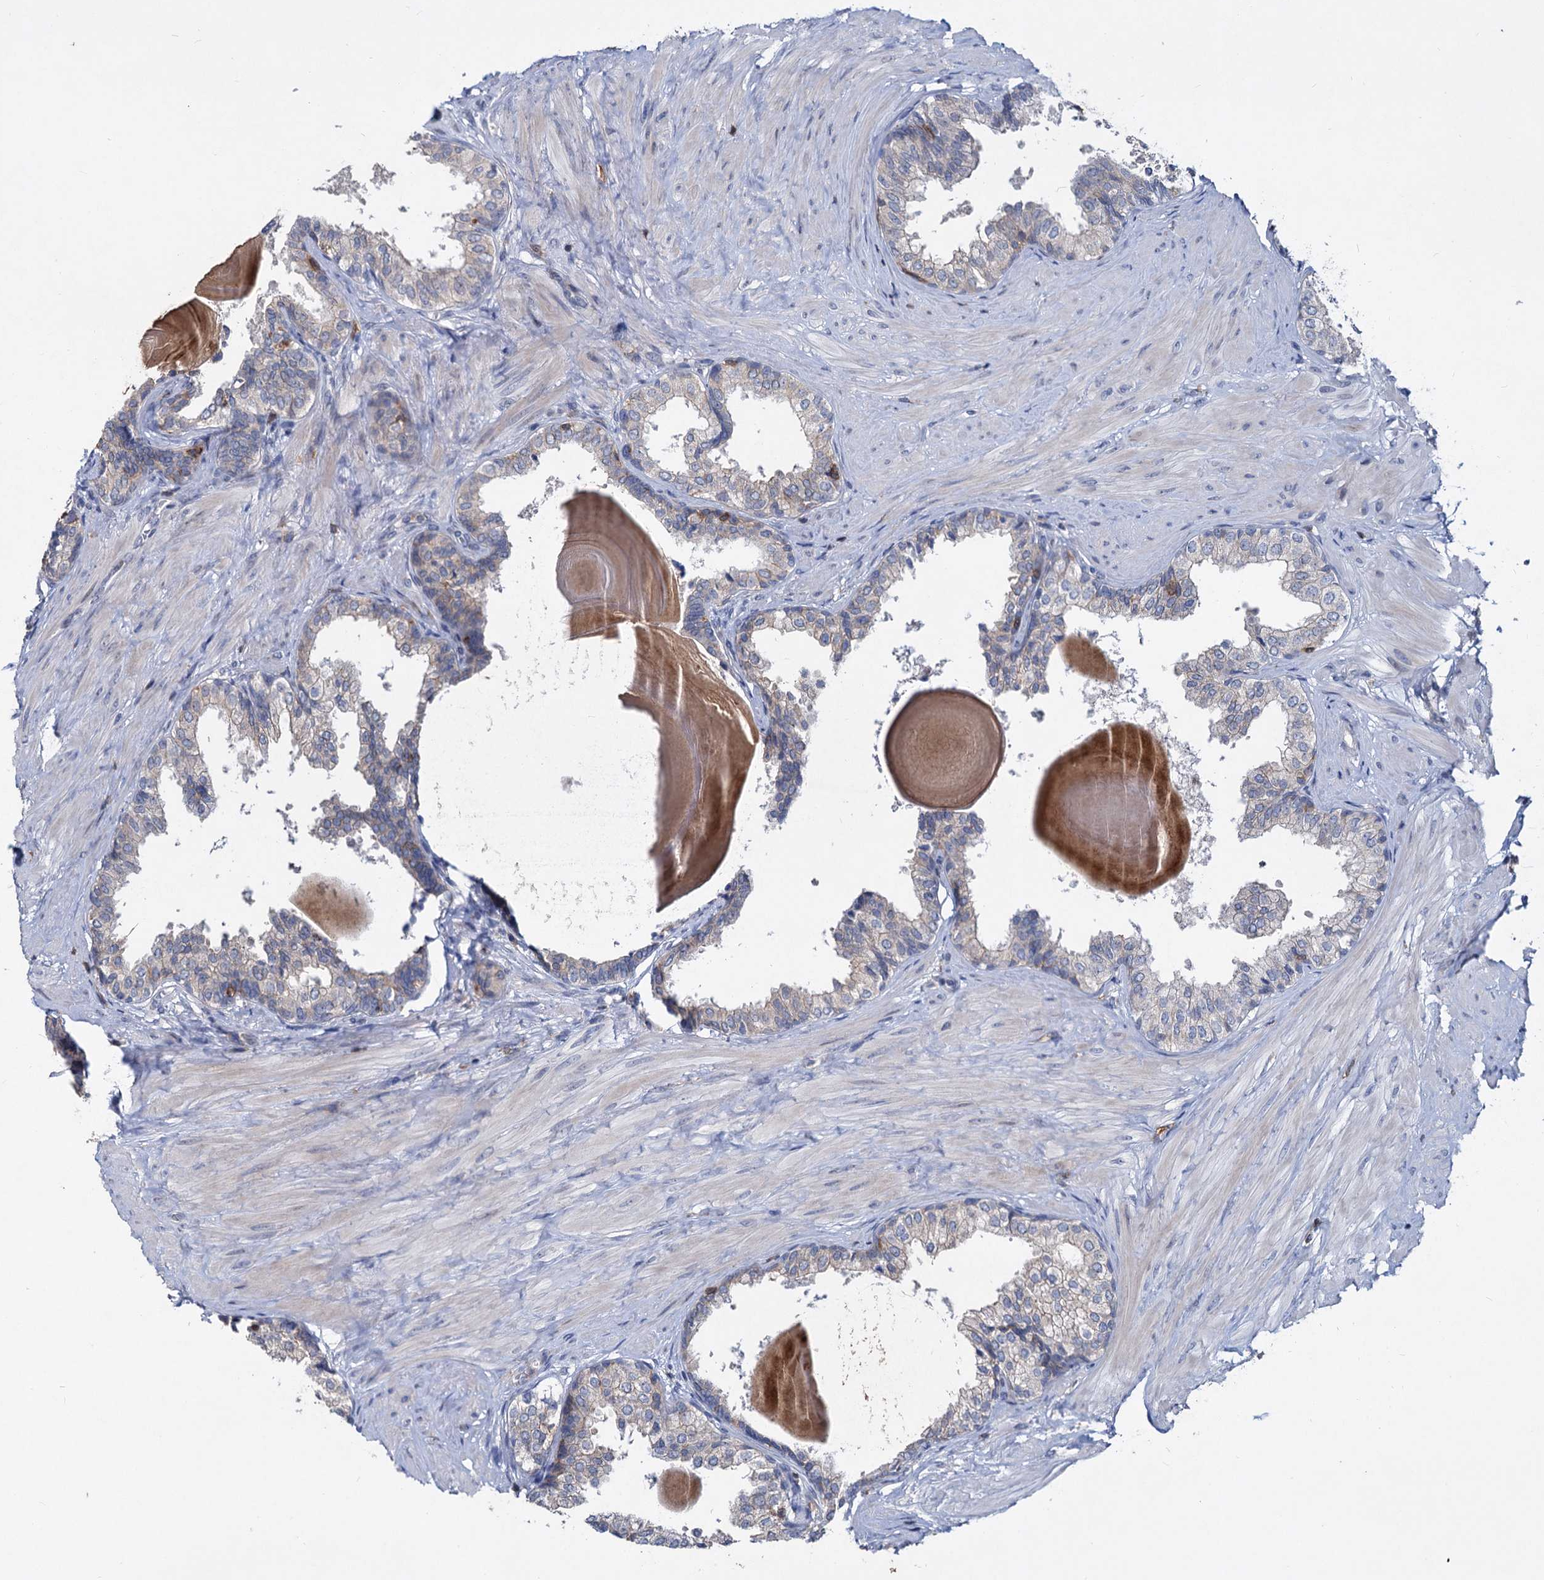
{"staining": {"intensity": "weak", "quantity": "25%-75%", "location": "cytoplasmic/membranous"}, "tissue": "prostate", "cell_type": "Glandular cells", "image_type": "normal", "snomed": [{"axis": "morphology", "description": "Normal tissue, NOS"}, {"axis": "topography", "description": "Prostate"}], "caption": "IHC (DAB) staining of unremarkable prostate exhibits weak cytoplasmic/membranous protein positivity in about 25%-75% of glandular cells. (DAB IHC with brightfield microscopy, high magnification).", "gene": "LRCH4", "patient": {"sex": "male", "age": 48}}